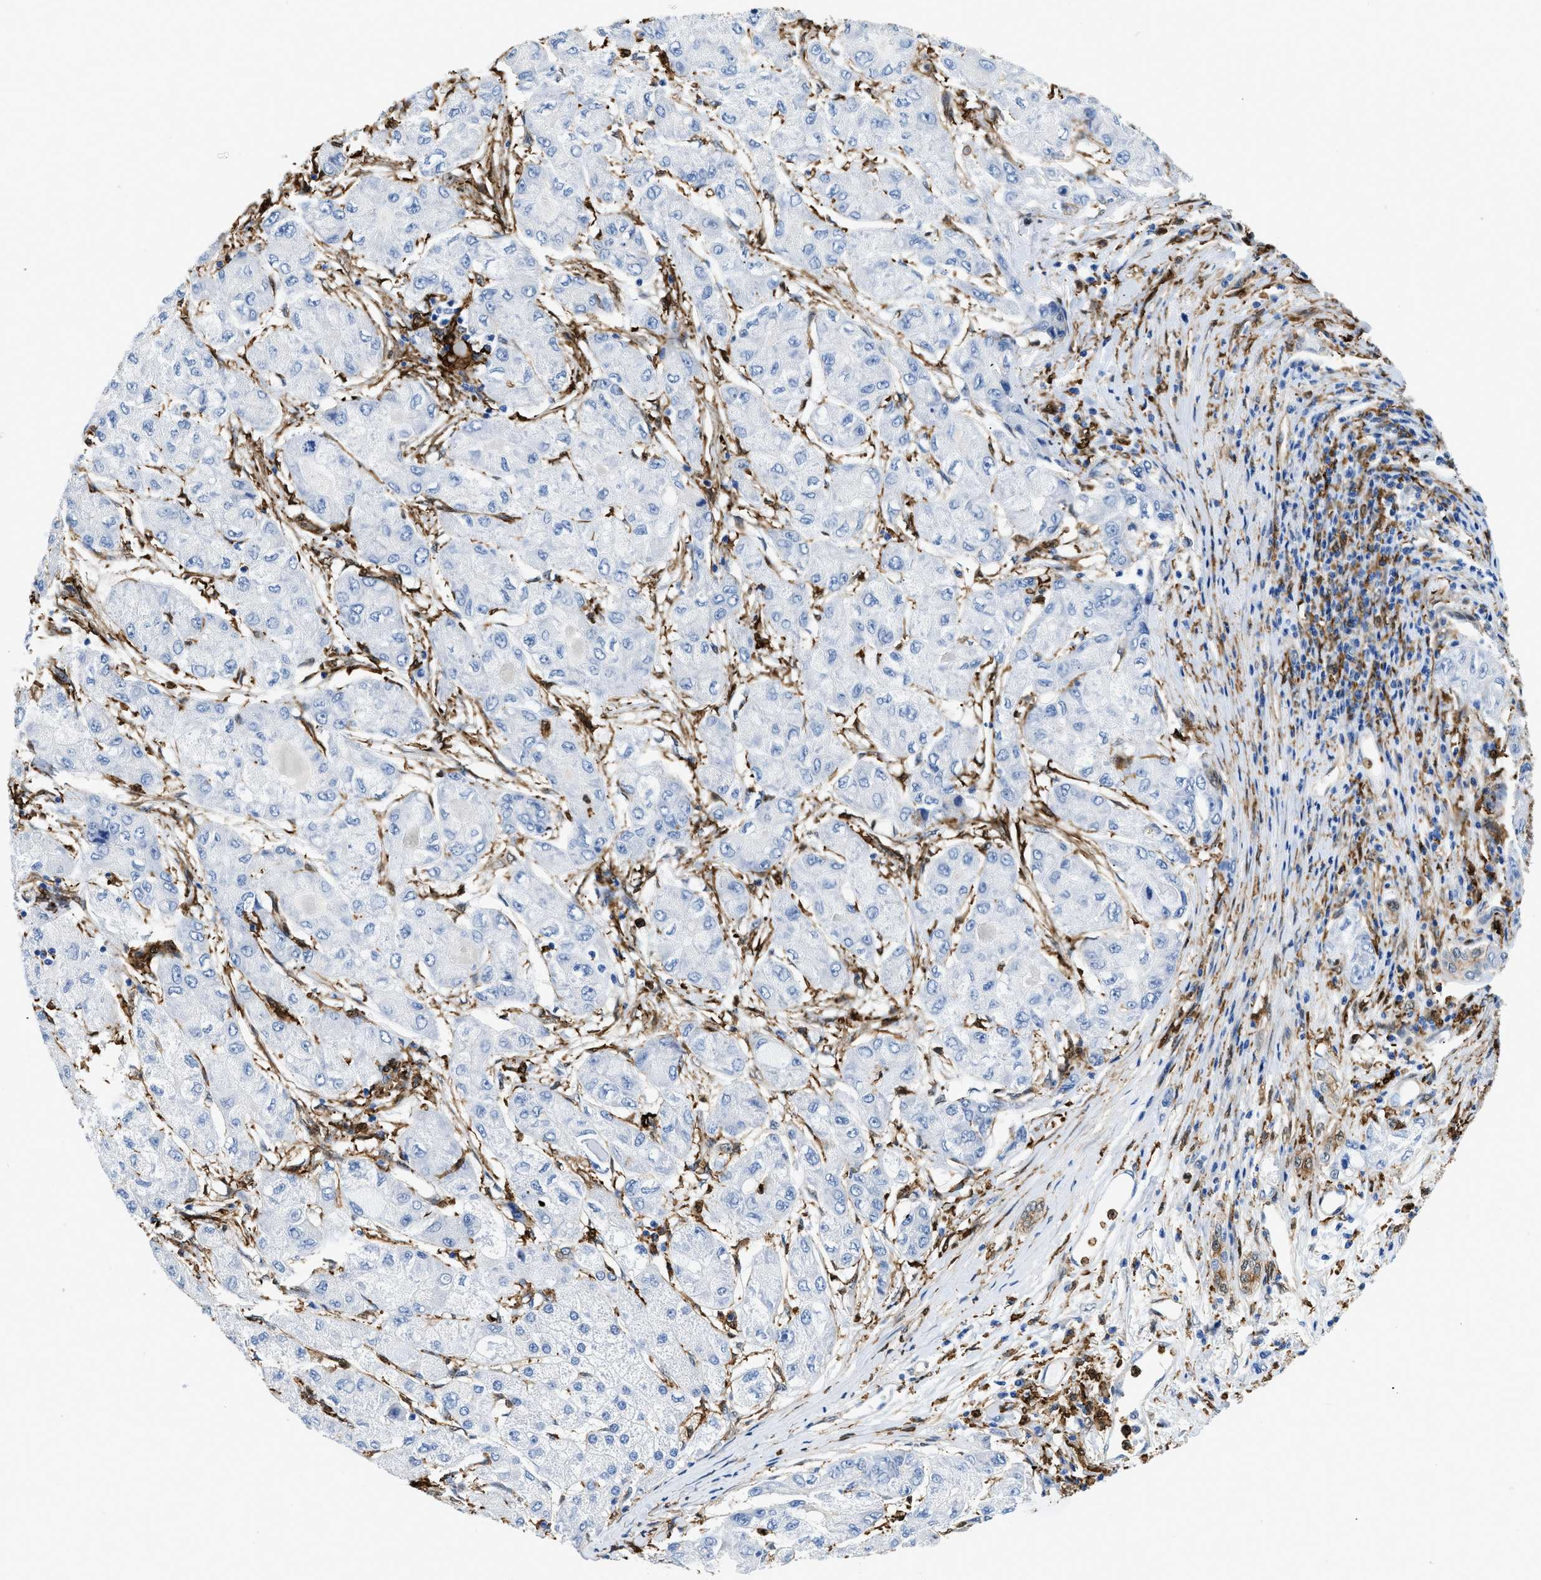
{"staining": {"intensity": "negative", "quantity": "none", "location": "none"}, "tissue": "liver cancer", "cell_type": "Tumor cells", "image_type": "cancer", "snomed": [{"axis": "morphology", "description": "Carcinoma, Hepatocellular, NOS"}, {"axis": "topography", "description": "Liver"}], "caption": "This micrograph is of hepatocellular carcinoma (liver) stained with immunohistochemistry (IHC) to label a protein in brown with the nuclei are counter-stained blue. There is no expression in tumor cells.", "gene": "GSN", "patient": {"sex": "male", "age": 80}}